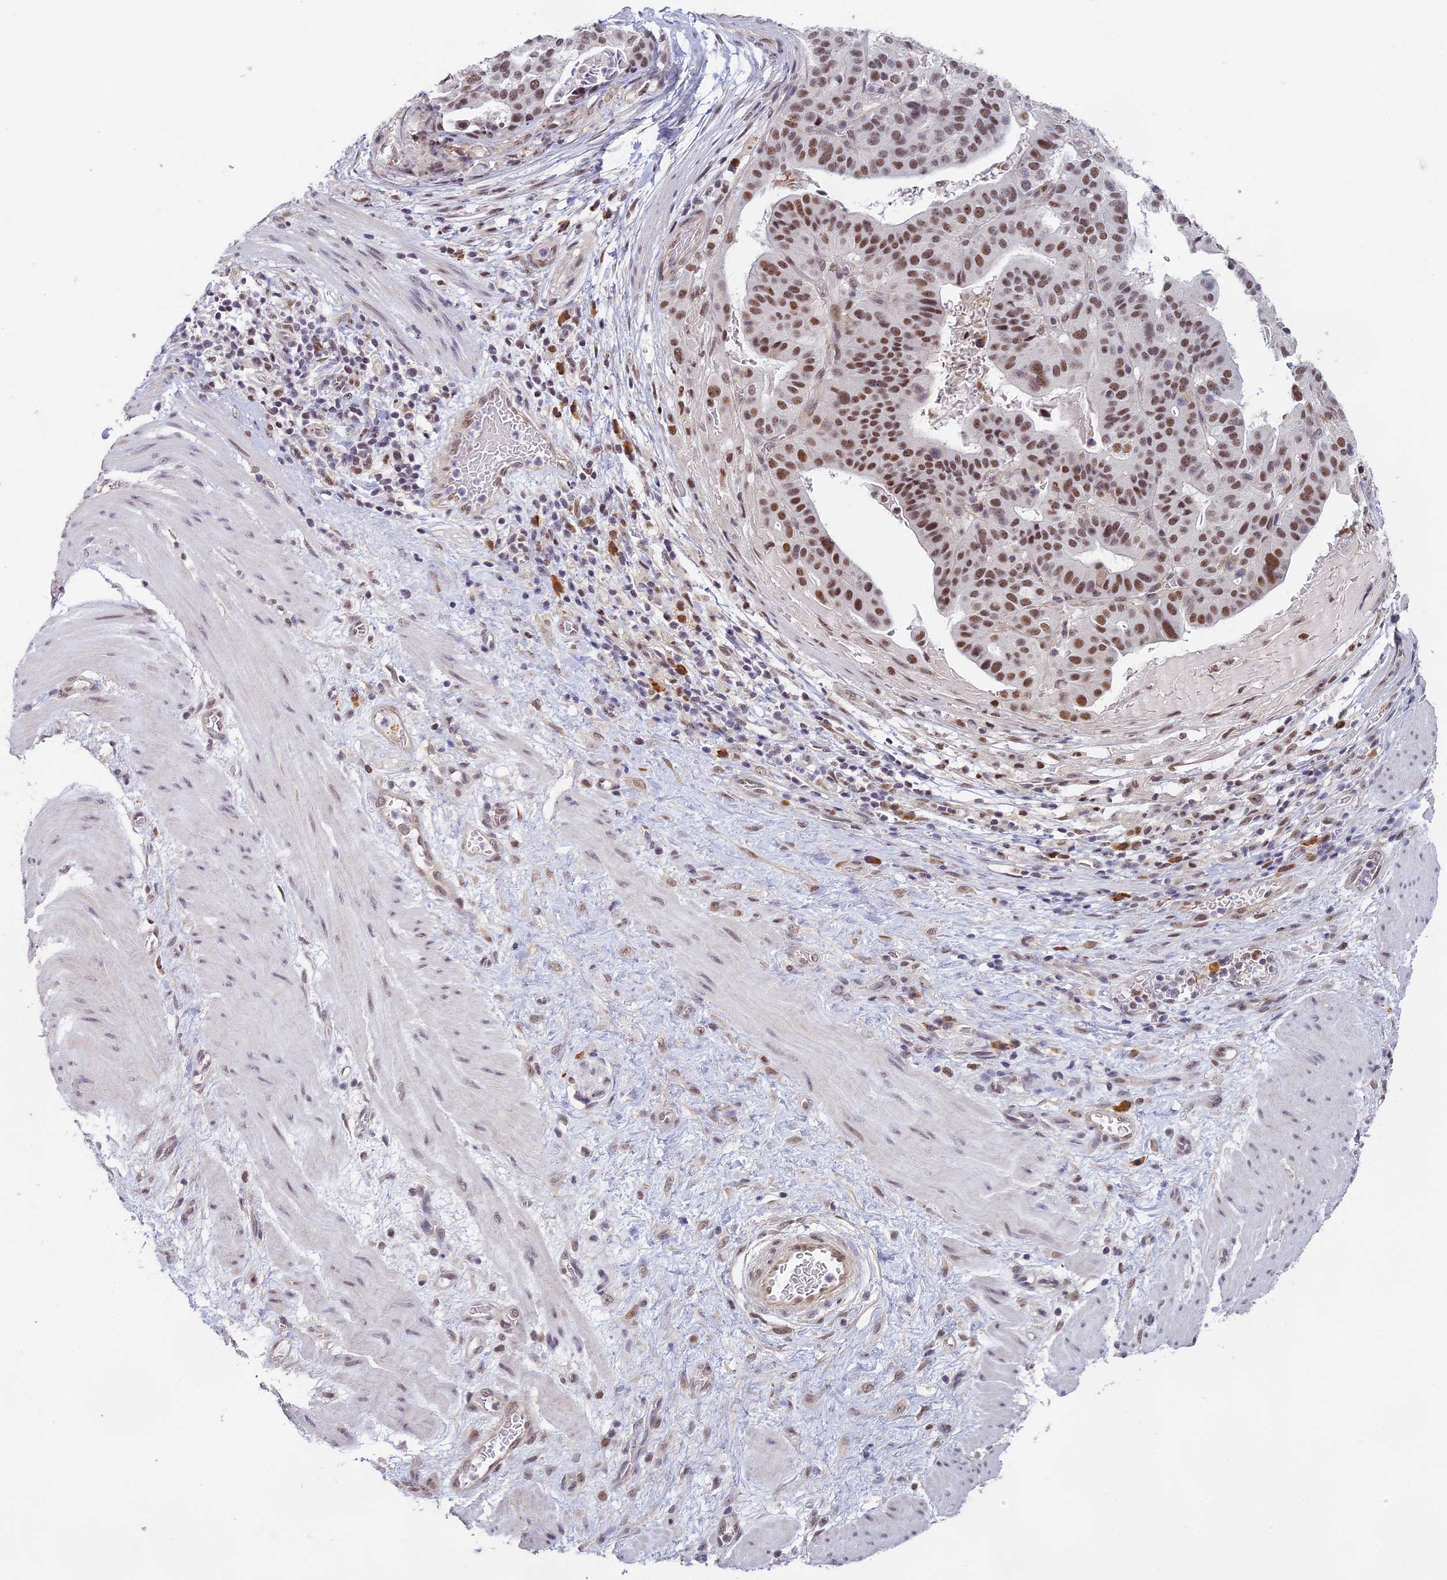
{"staining": {"intensity": "moderate", "quantity": ">75%", "location": "nuclear"}, "tissue": "stomach cancer", "cell_type": "Tumor cells", "image_type": "cancer", "snomed": [{"axis": "morphology", "description": "Adenocarcinoma, NOS"}, {"axis": "topography", "description": "Stomach"}], "caption": "A histopathology image showing moderate nuclear staining in approximately >75% of tumor cells in adenocarcinoma (stomach), as visualized by brown immunohistochemical staining.", "gene": "MORF4L1", "patient": {"sex": "male", "age": 48}}